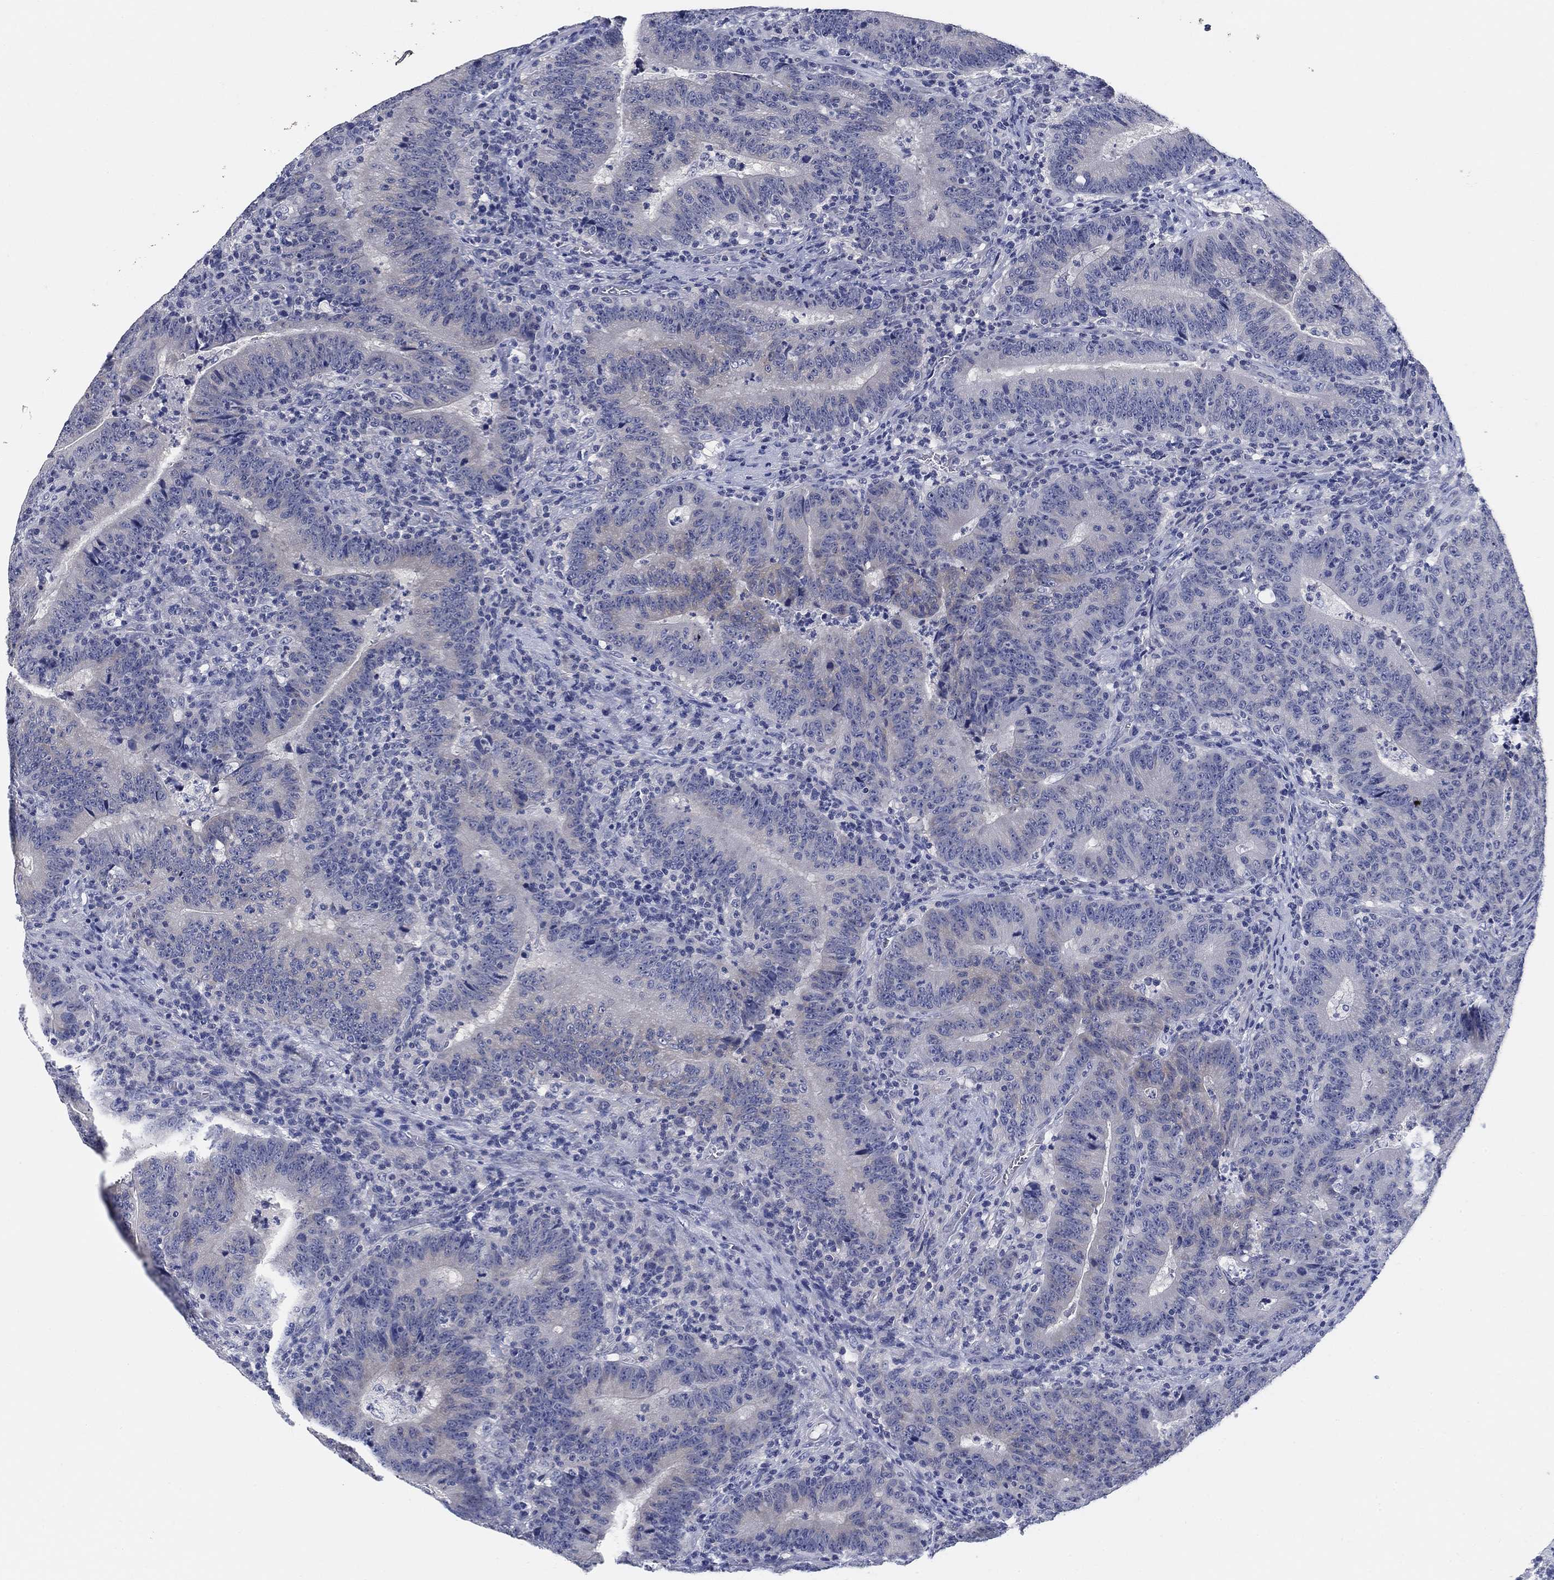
{"staining": {"intensity": "negative", "quantity": "none", "location": "none"}, "tissue": "colorectal cancer", "cell_type": "Tumor cells", "image_type": "cancer", "snomed": [{"axis": "morphology", "description": "Adenocarcinoma, NOS"}, {"axis": "topography", "description": "Colon"}], "caption": "This photomicrograph is of colorectal cancer stained with immunohistochemistry to label a protein in brown with the nuclei are counter-stained blue. There is no positivity in tumor cells. The staining is performed using DAB brown chromogen with nuclei counter-stained in using hematoxylin.", "gene": "CLUL1", "patient": {"sex": "female", "age": 75}}